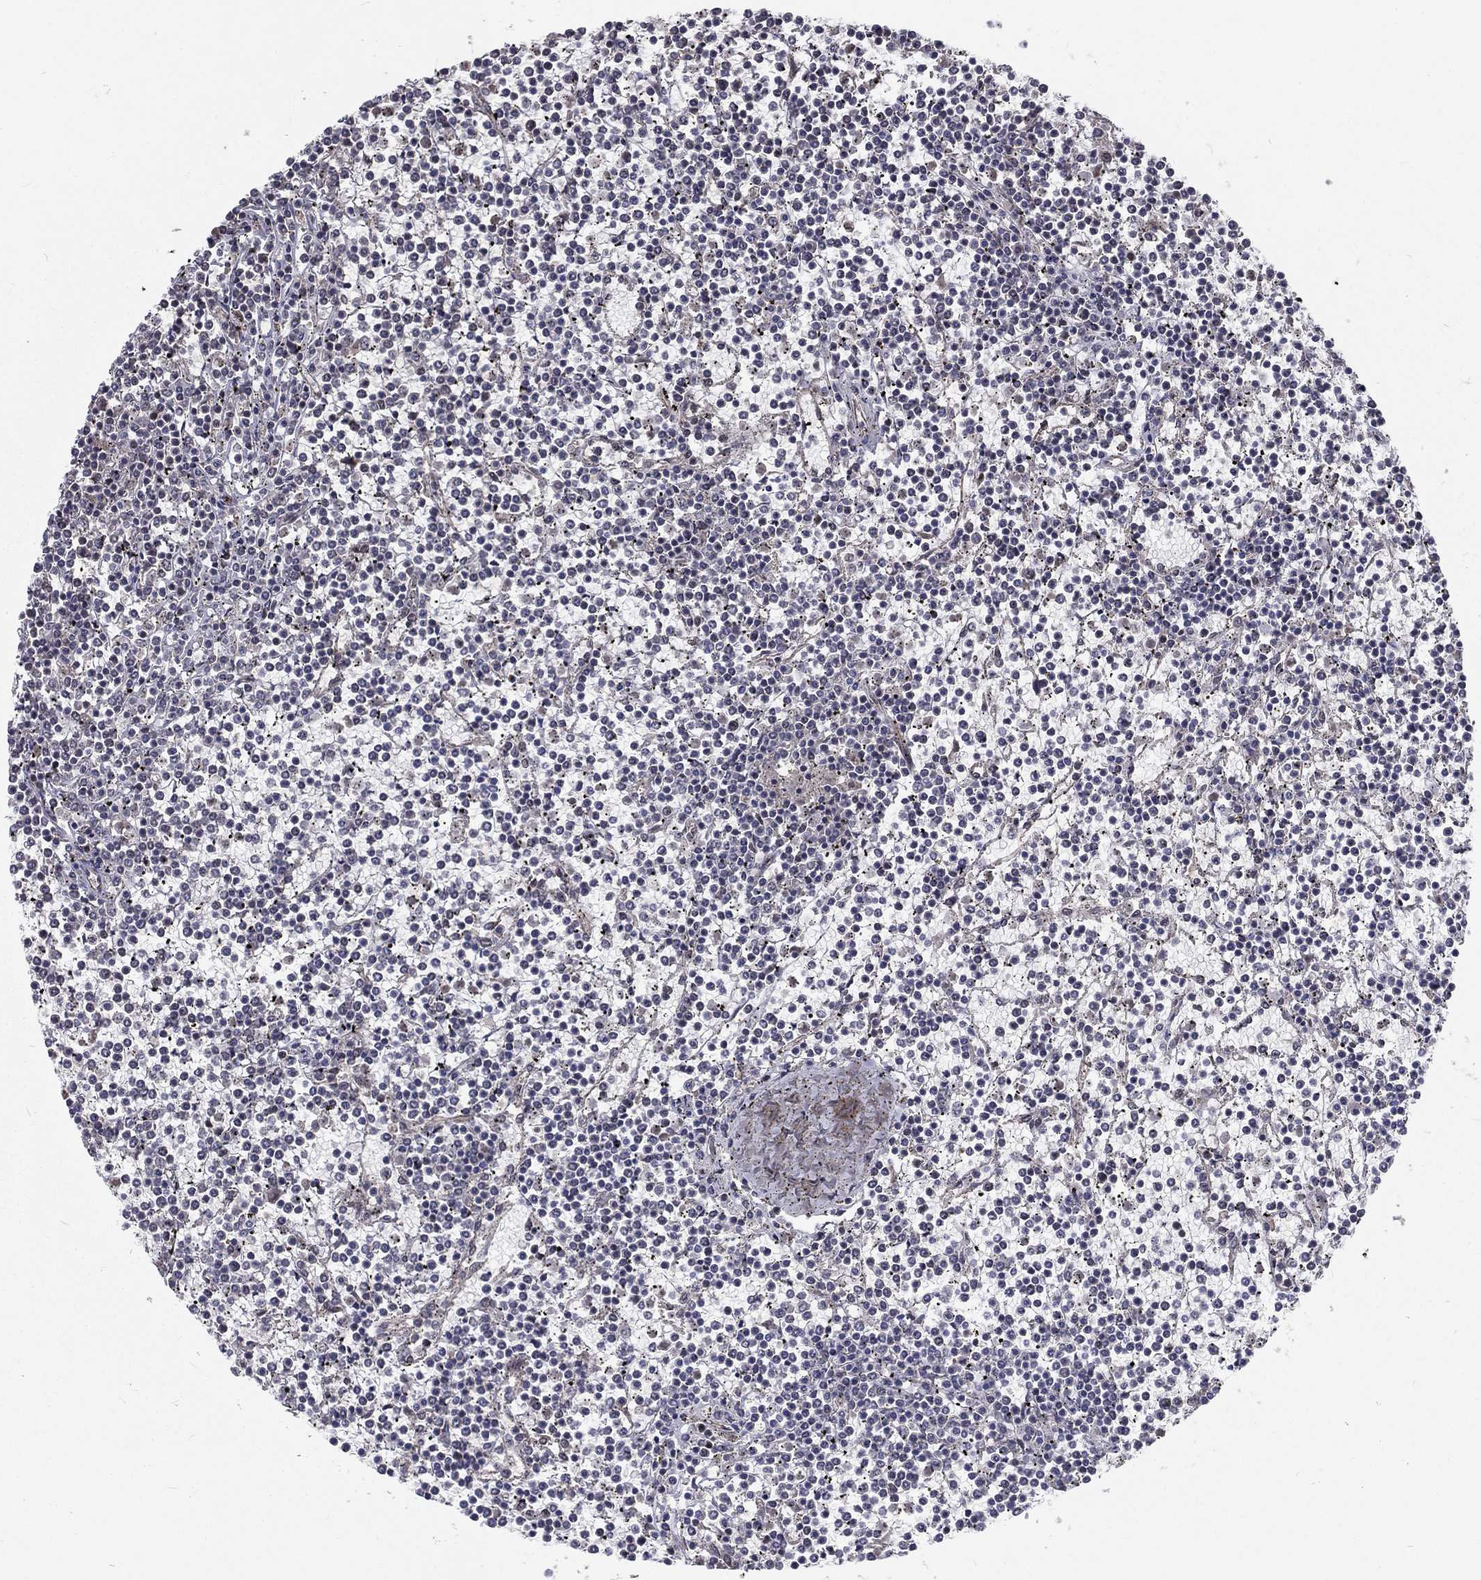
{"staining": {"intensity": "negative", "quantity": "none", "location": "none"}, "tissue": "lymphoma", "cell_type": "Tumor cells", "image_type": "cancer", "snomed": [{"axis": "morphology", "description": "Malignant lymphoma, non-Hodgkin's type, Low grade"}, {"axis": "topography", "description": "Spleen"}], "caption": "Immunohistochemistry of lymphoma shows no expression in tumor cells.", "gene": "ZBED1", "patient": {"sex": "female", "age": 19}}